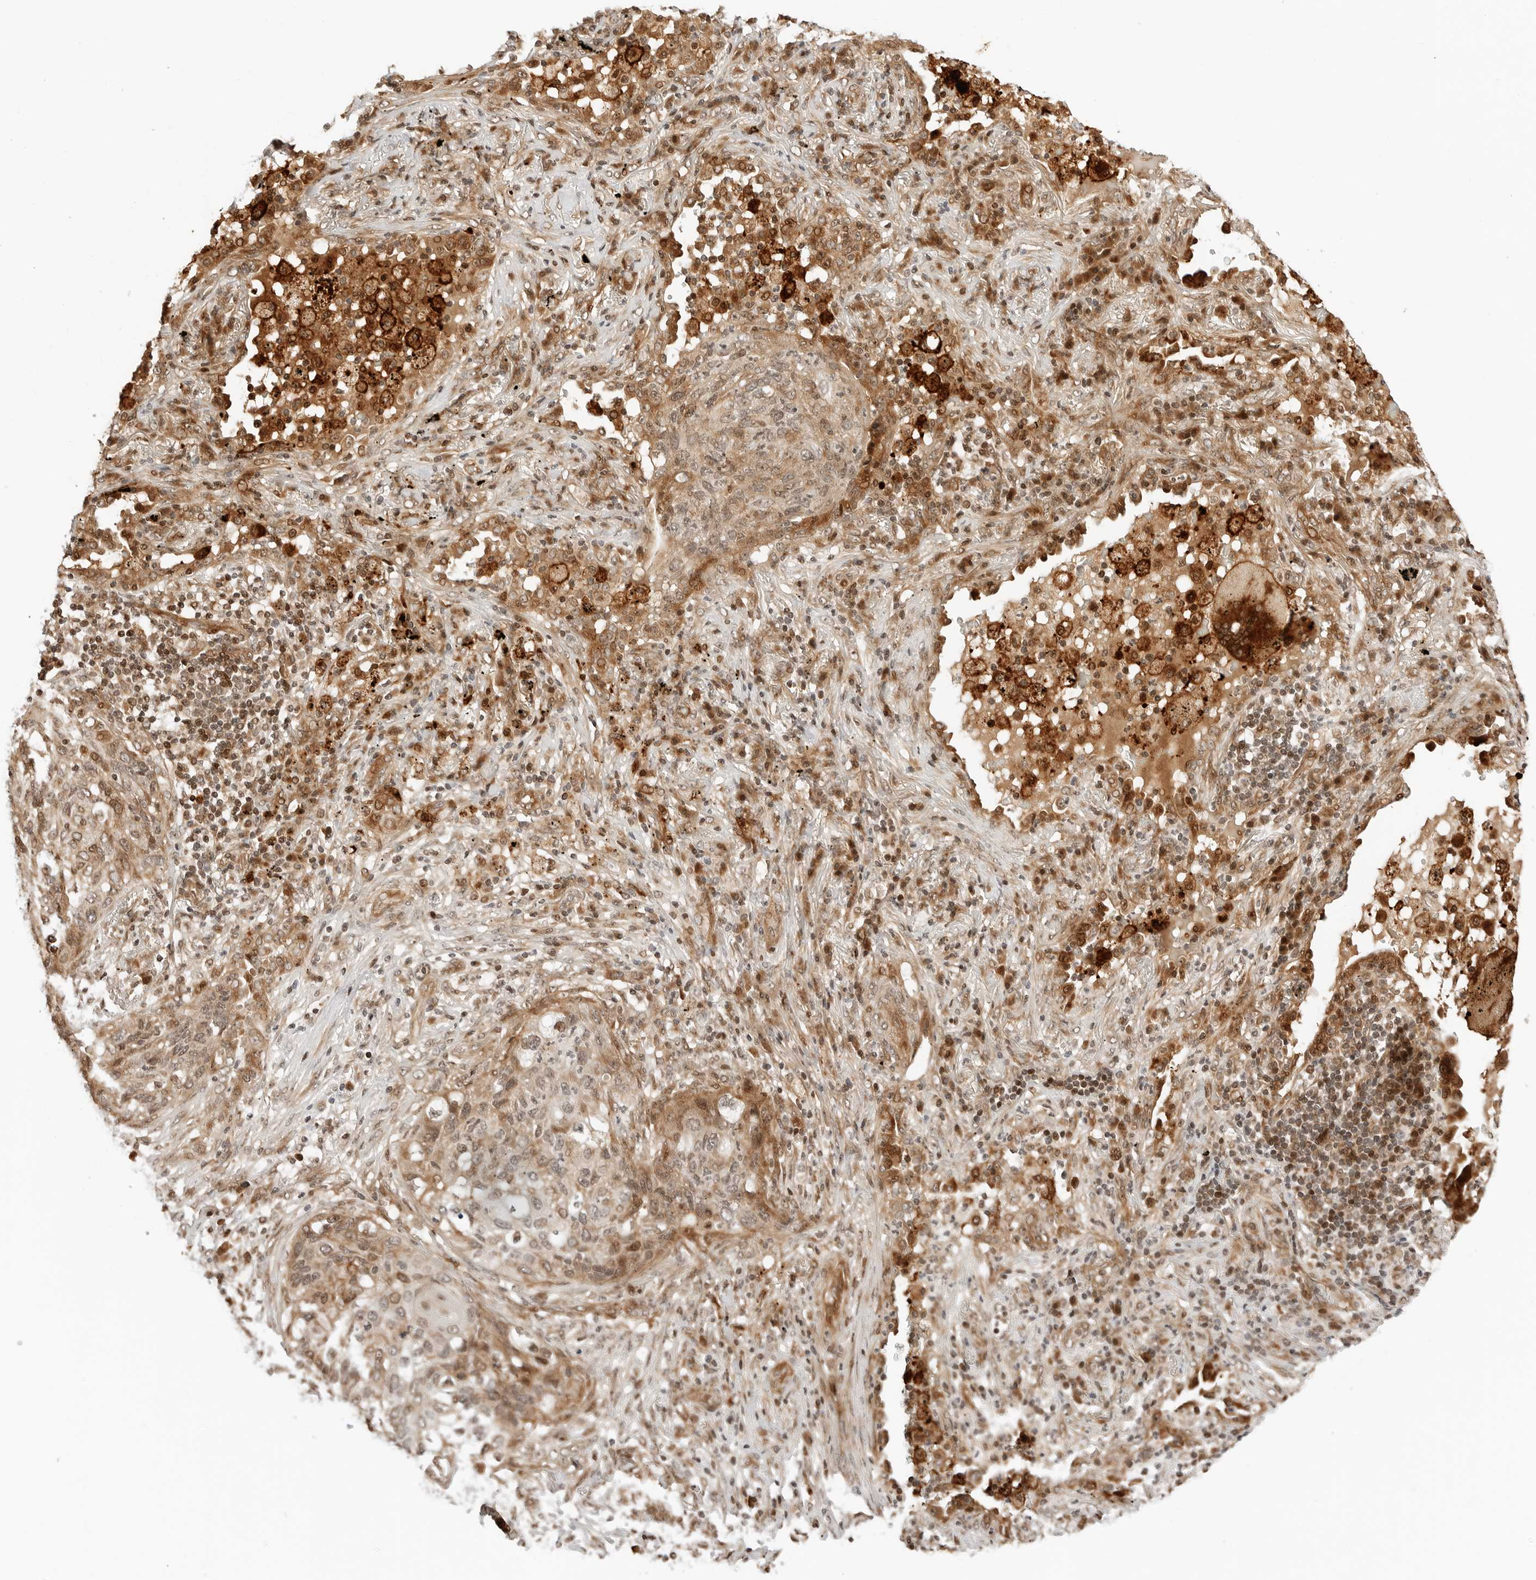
{"staining": {"intensity": "moderate", "quantity": ">75%", "location": "cytoplasmic/membranous,nuclear"}, "tissue": "lung cancer", "cell_type": "Tumor cells", "image_type": "cancer", "snomed": [{"axis": "morphology", "description": "Squamous cell carcinoma, NOS"}, {"axis": "topography", "description": "Lung"}], "caption": "Immunohistochemistry photomicrograph of lung squamous cell carcinoma stained for a protein (brown), which demonstrates medium levels of moderate cytoplasmic/membranous and nuclear positivity in approximately >75% of tumor cells.", "gene": "GEM", "patient": {"sex": "female", "age": 63}}